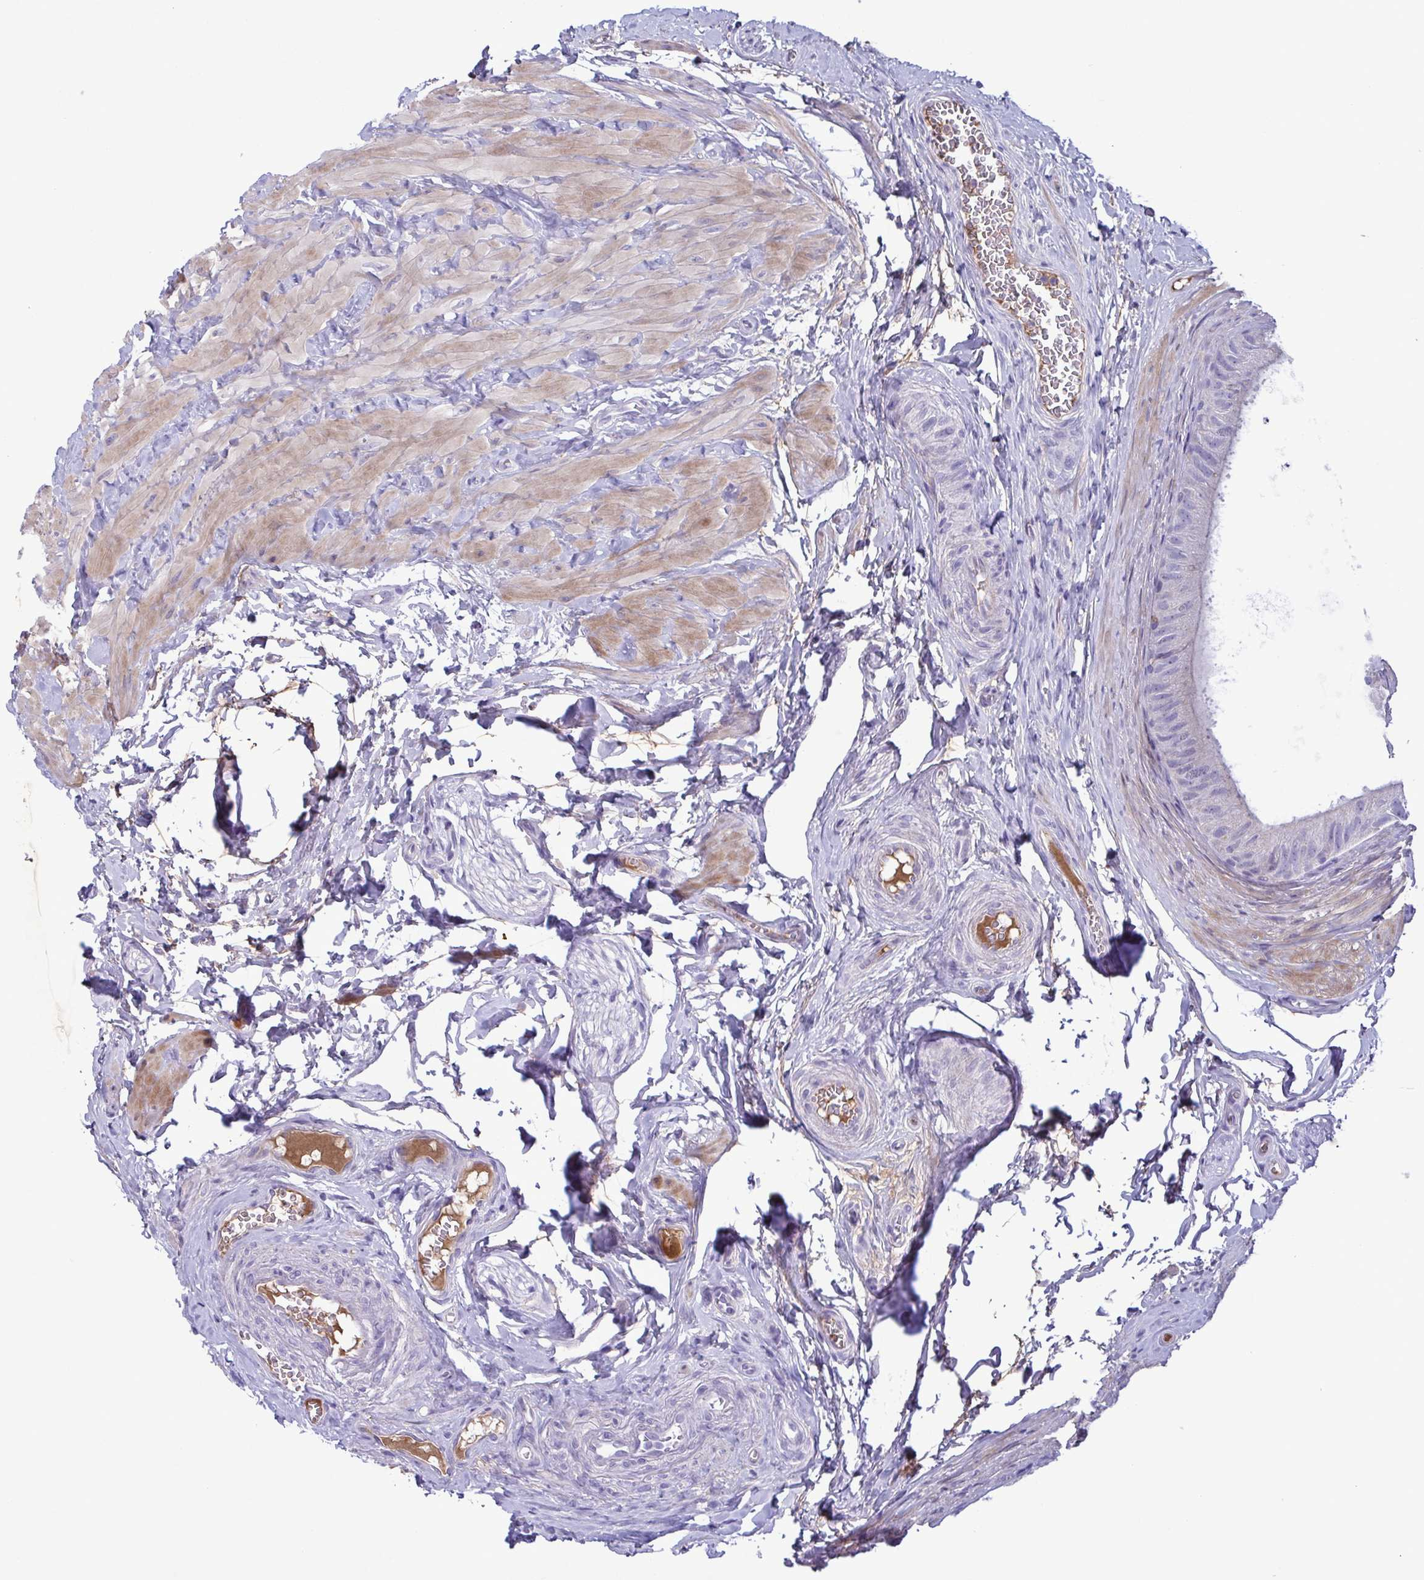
{"staining": {"intensity": "negative", "quantity": "none", "location": "none"}, "tissue": "epididymis", "cell_type": "Glandular cells", "image_type": "normal", "snomed": [{"axis": "morphology", "description": "Normal tissue, NOS"}, {"axis": "topography", "description": "Epididymis, spermatic cord, NOS"}, {"axis": "topography", "description": "Epididymis"}, {"axis": "topography", "description": "Peripheral nerve tissue"}], "caption": "Protein analysis of normal epididymis exhibits no significant positivity in glandular cells. (DAB (3,3'-diaminobenzidine) immunohistochemistry (IHC), high magnification).", "gene": "F13B", "patient": {"sex": "male", "age": 29}}